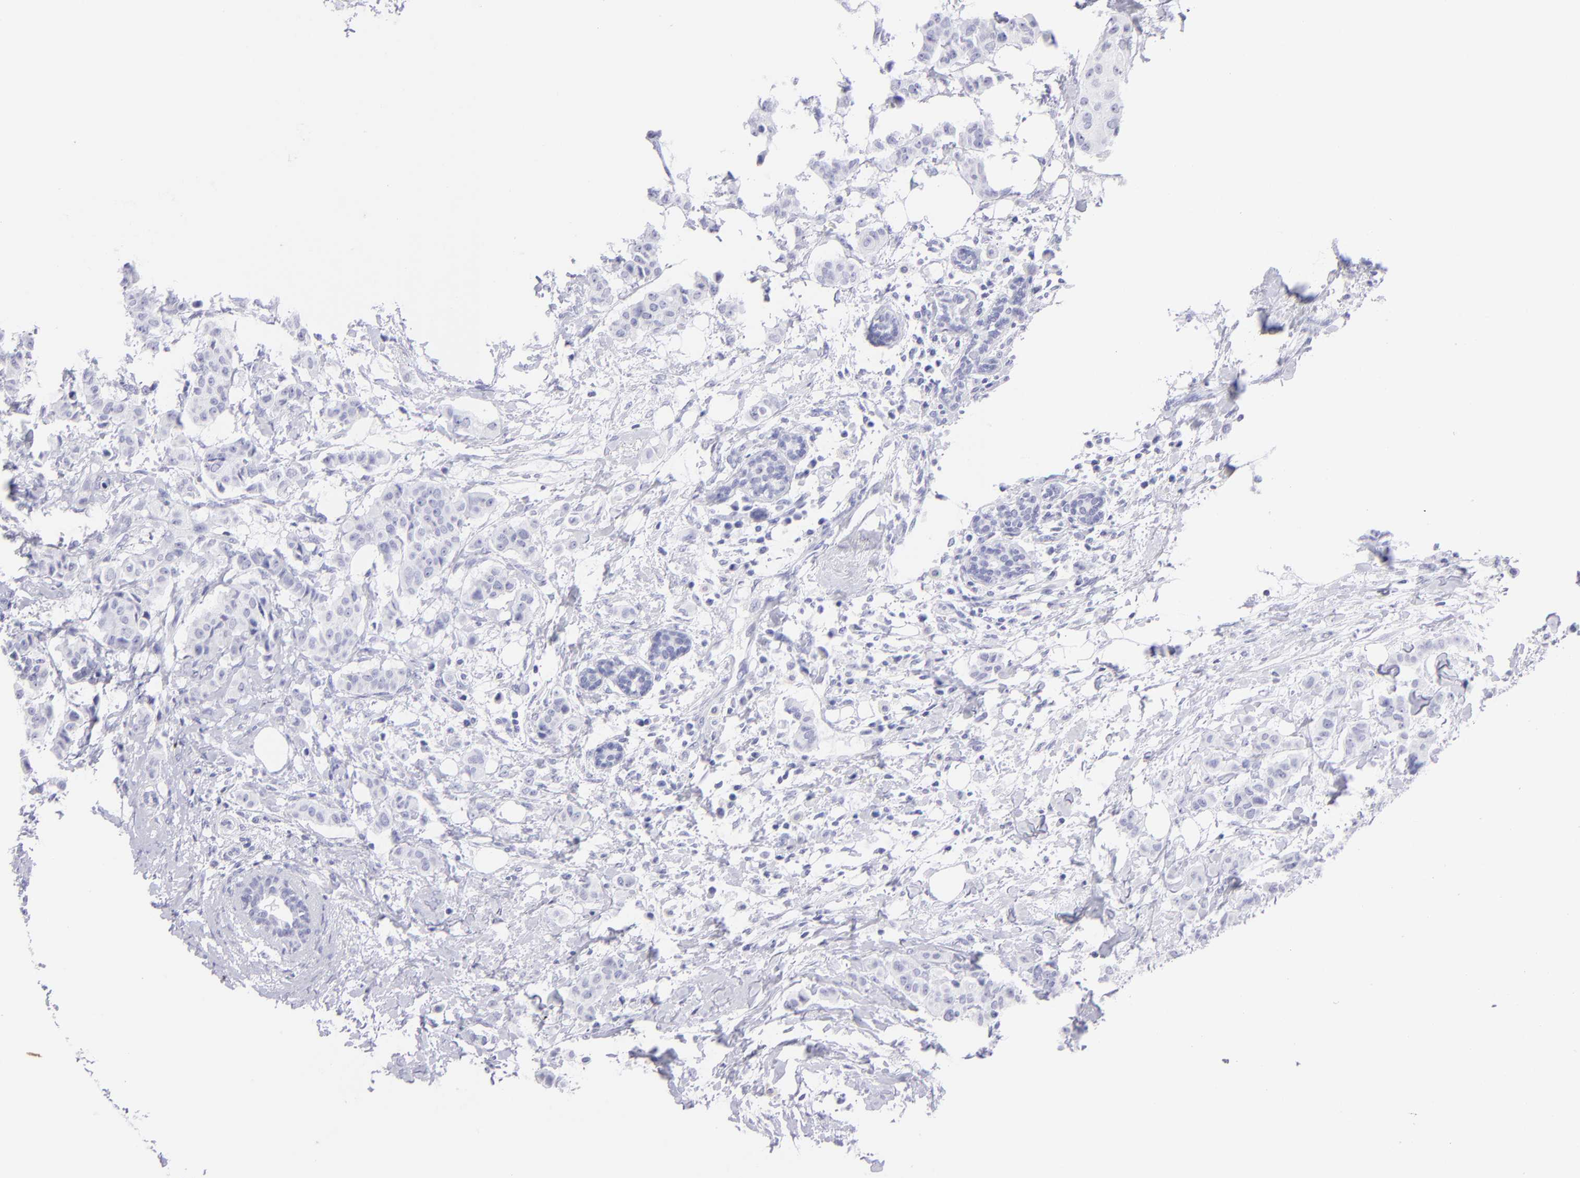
{"staining": {"intensity": "negative", "quantity": "none", "location": "none"}, "tissue": "breast cancer", "cell_type": "Tumor cells", "image_type": "cancer", "snomed": [{"axis": "morphology", "description": "Duct carcinoma"}, {"axis": "topography", "description": "Breast"}], "caption": "Micrograph shows no protein expression in tumor cells of breast cancer tissue.", "gene": "SLC1A3", "patient": {"sex": "female", "age": 40}}